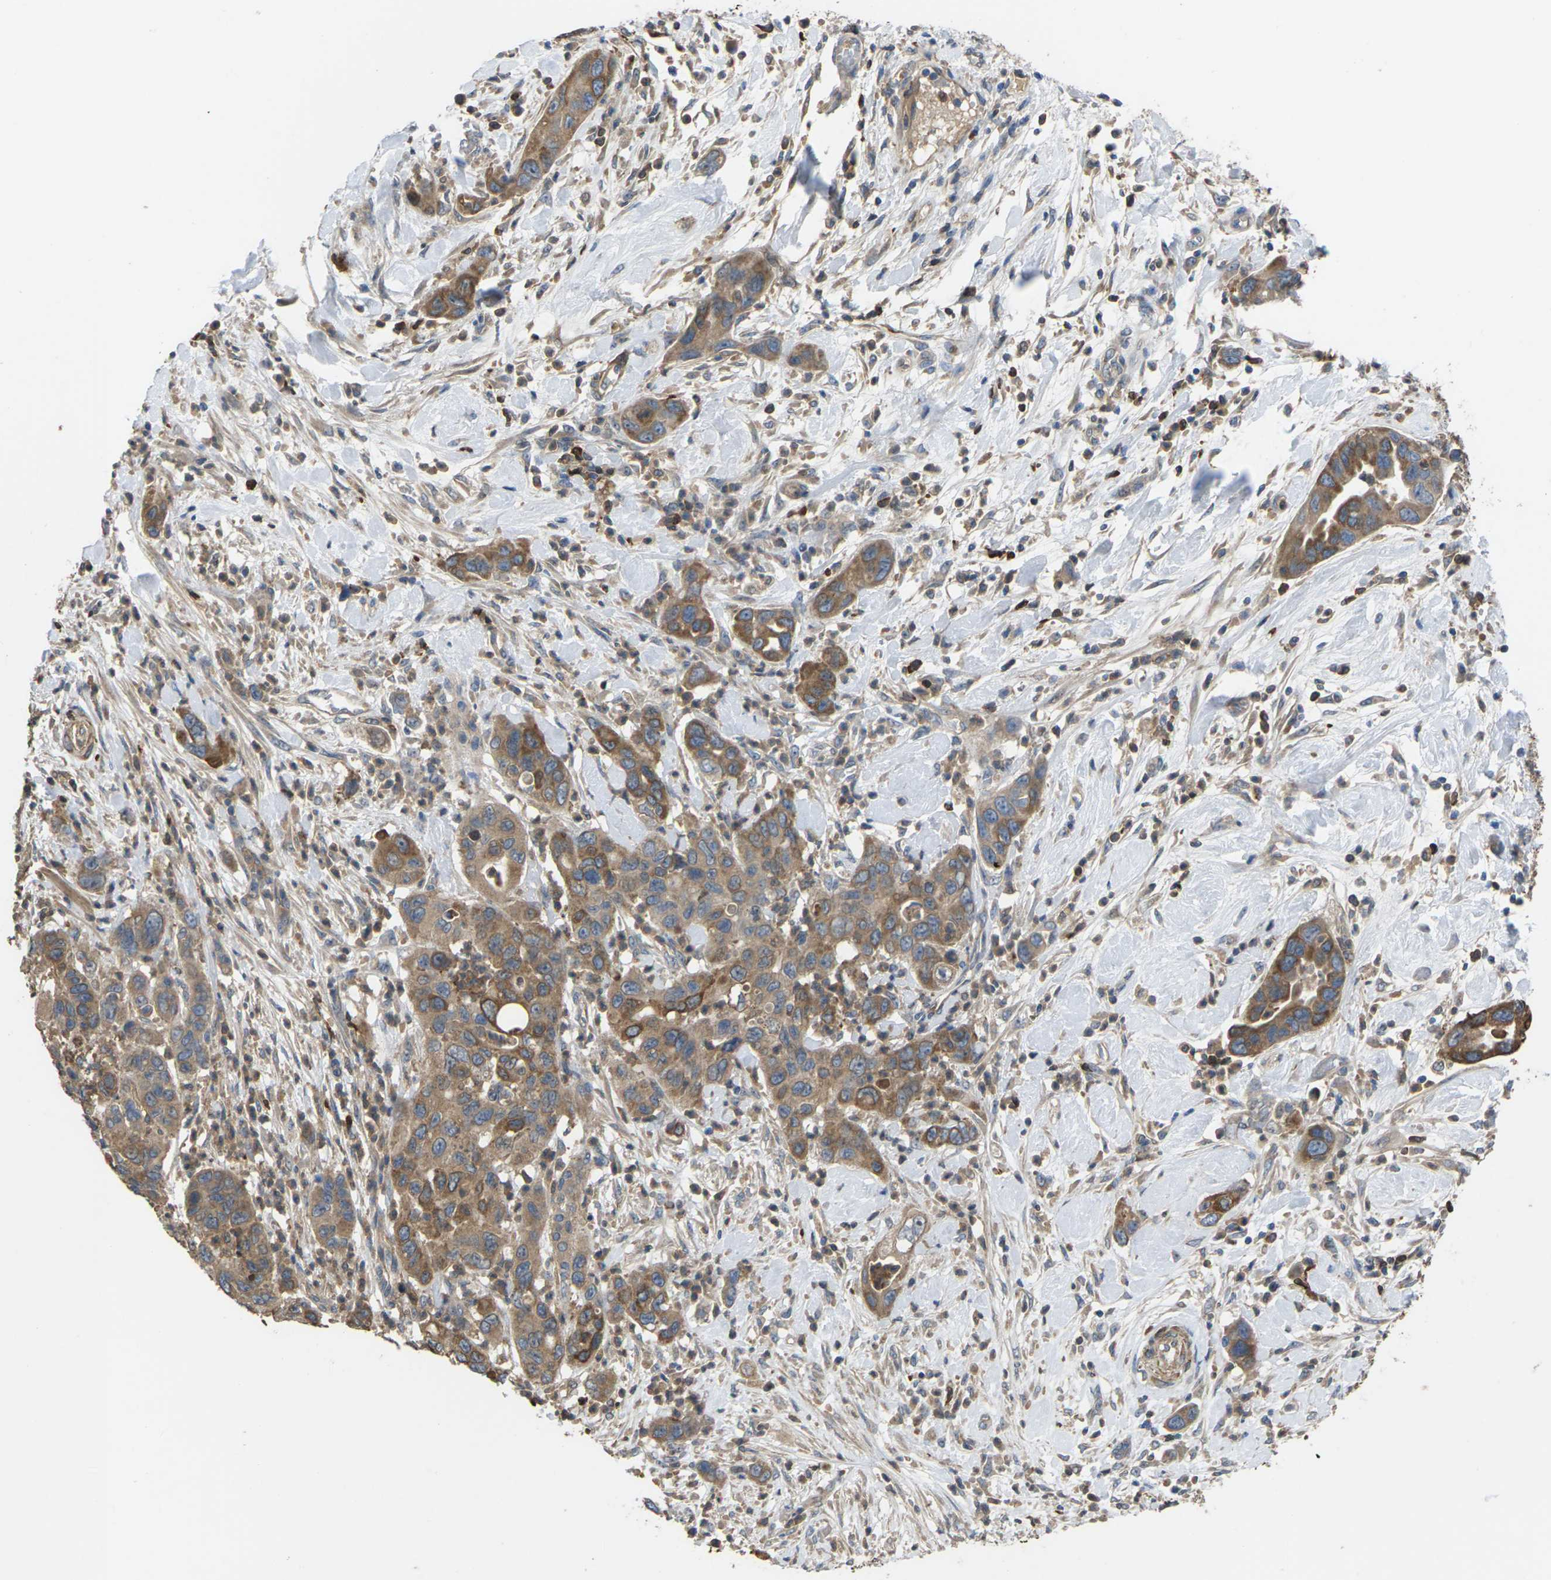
{"staining": {"intensity": "moderate", "quantity": "25%-75%", "location": "cytoplasmic/membranous"}, "tissue": "pancreatic cancer", "cell_type": "Tumor cells", "image_type": "cancer", "snomed": [{"axis": "morphology", "description": "Adenocarcinoma, NOS"}, {"axis": "topography", "description": "Pancreas"}], "caption": "Moderate cytoplasmic/membranous positivity for a protein is appreciated in approximately 25%-75% of tumor cells of pancreatic cancer (adenocarcinoma) using immunohistochemistry.", "gene": "TIAM1", "patient": {"sex": "female", "age": 71}}